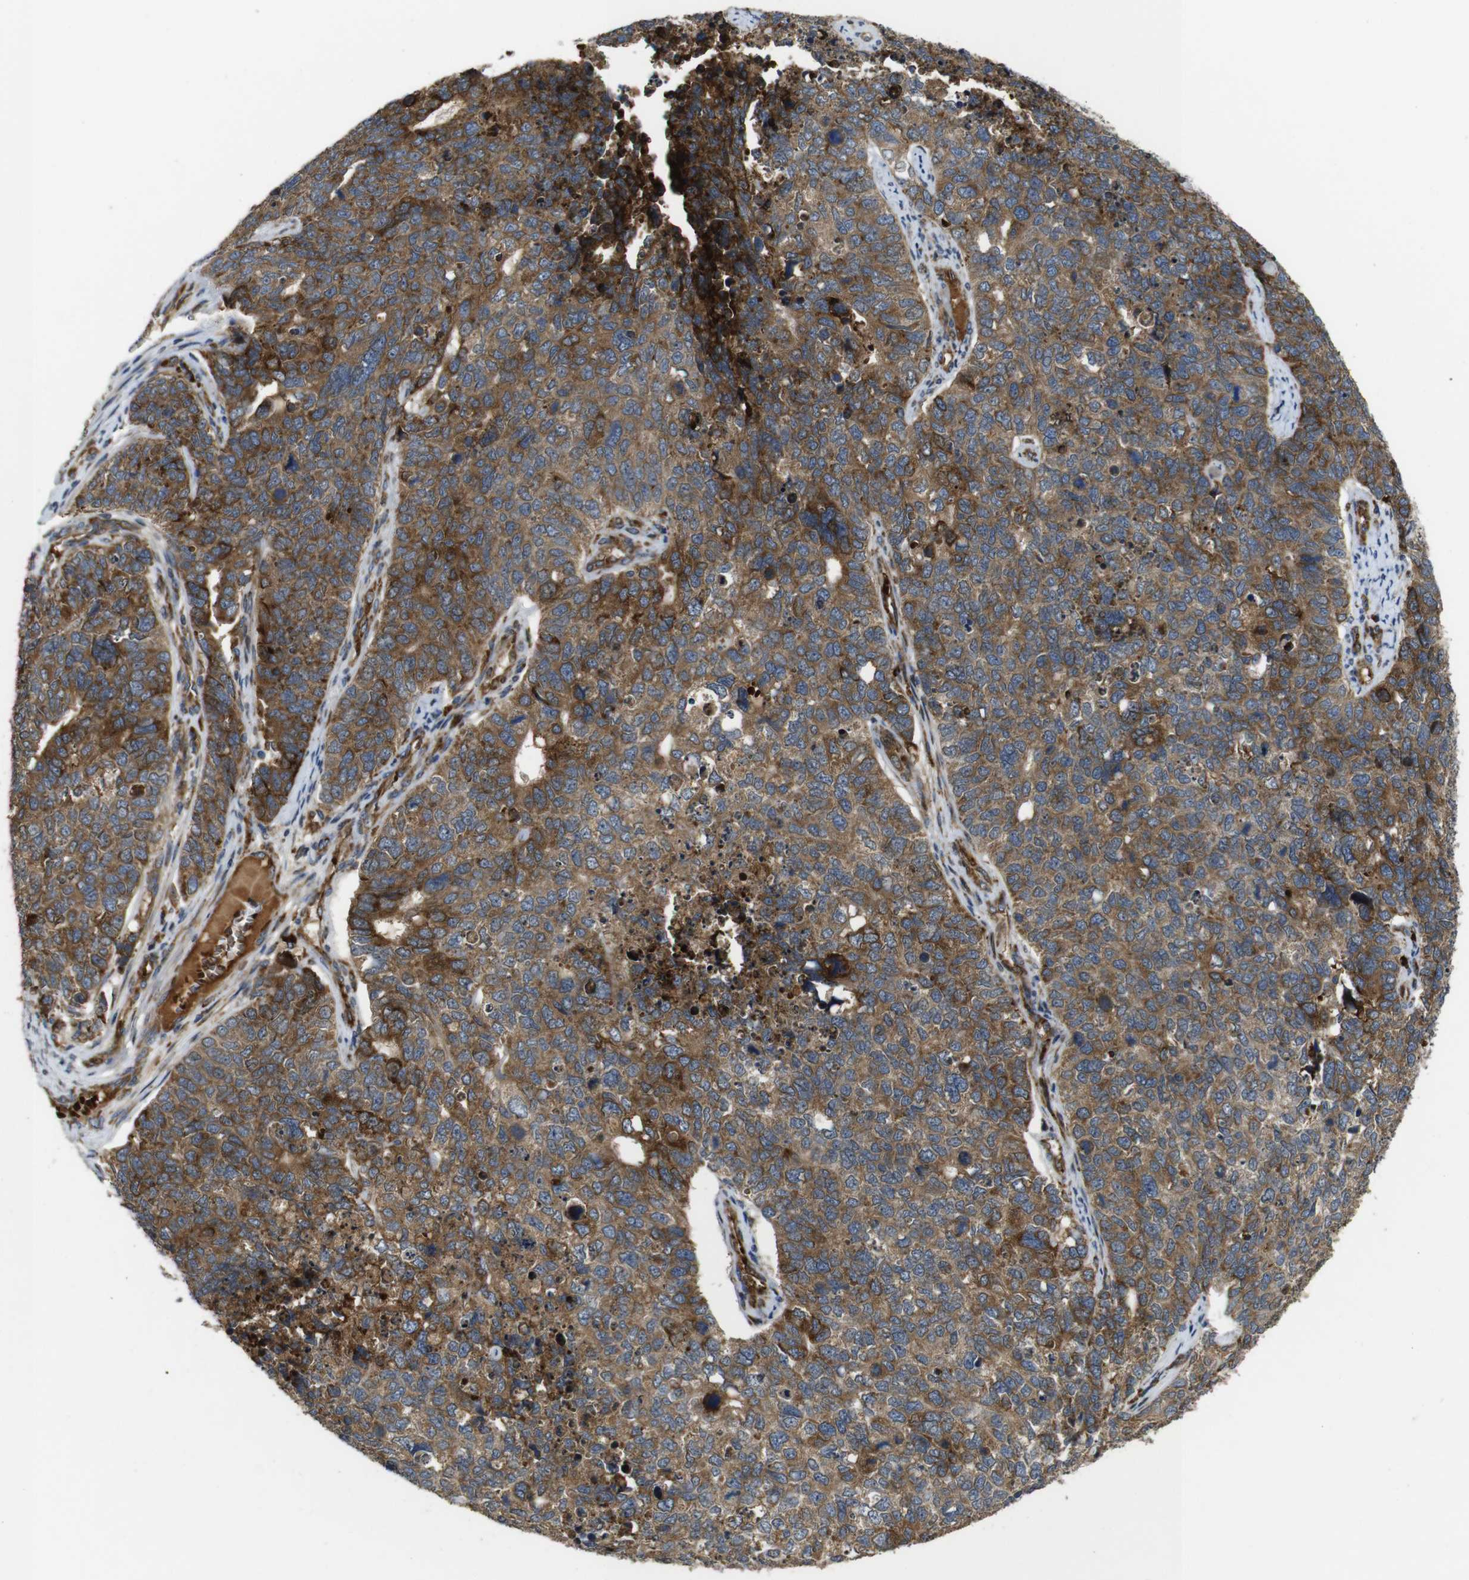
{"staining": {"intensity": "moderate", "quantity": ">75%", "location": "cytoplasmic/membranous"}, "tissue": "cervical cancer", "cell_type": "Tumor cells", "image_type": "cancer", "snomed": [{"axis": "morphology", "description": "Squamous cell carcinoma, NOS"}, {"axis": "topography", "description": "Cervix"}], "caption": "Moderate cytoplasmic/membranous staining for a protein is identified in about >75% of tumor cells of cervical cancer (squamous cell carcinoma) using IHC.", "gene": "UBE2G2", "patient": {"sex": "female", "age": 63}}